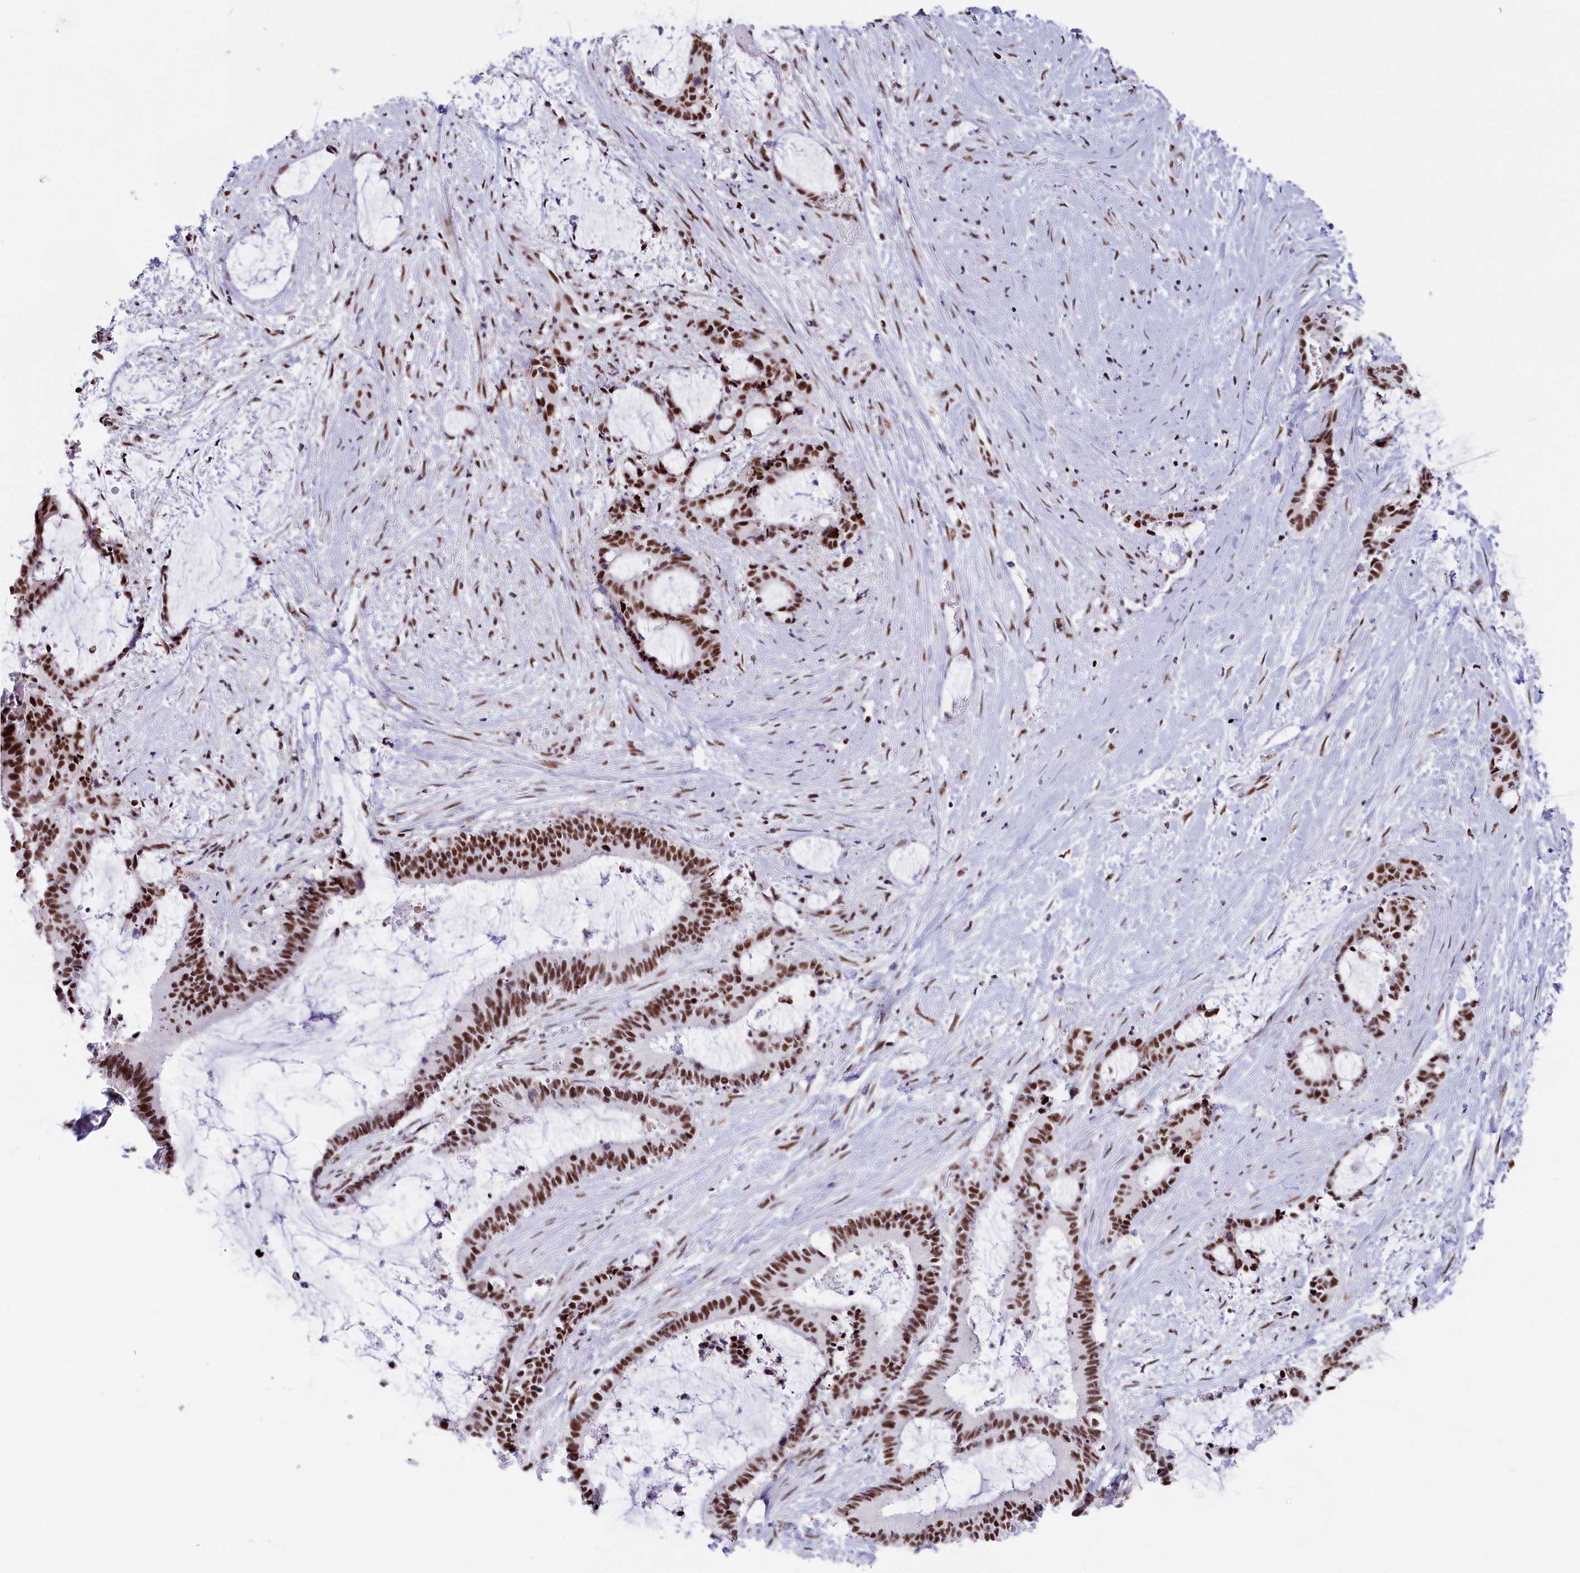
{"staining": {"intensity": "strong", "quantity": ">75%", "location": "nuclear"}, "tissue": "liver cancer", "cell_type": "Tumor cells", "image_type": "cancer", "snomed": [{"axis": "morphology", "description": "Normal tissue, NOS"}, {"axis": "morphology", "description": "Cholangiocarcinoma"}, {"axis": "topography", "description": "Liver"}, {"axis": "topography", "description": "Peripheral nerve tissue"}], "caption": "Immunohistochemistry micrograph of neoplastic tissue: human liver cancer (cholangiocarcinoma) stained using immunohistochemistry displays high levels of strong protein expression localized specifically in the nuclear of tumor cells, appearing as a nuclear brown color.", "gene": "SNRNP70", "patient": {"sex": "female", "age": 73}}